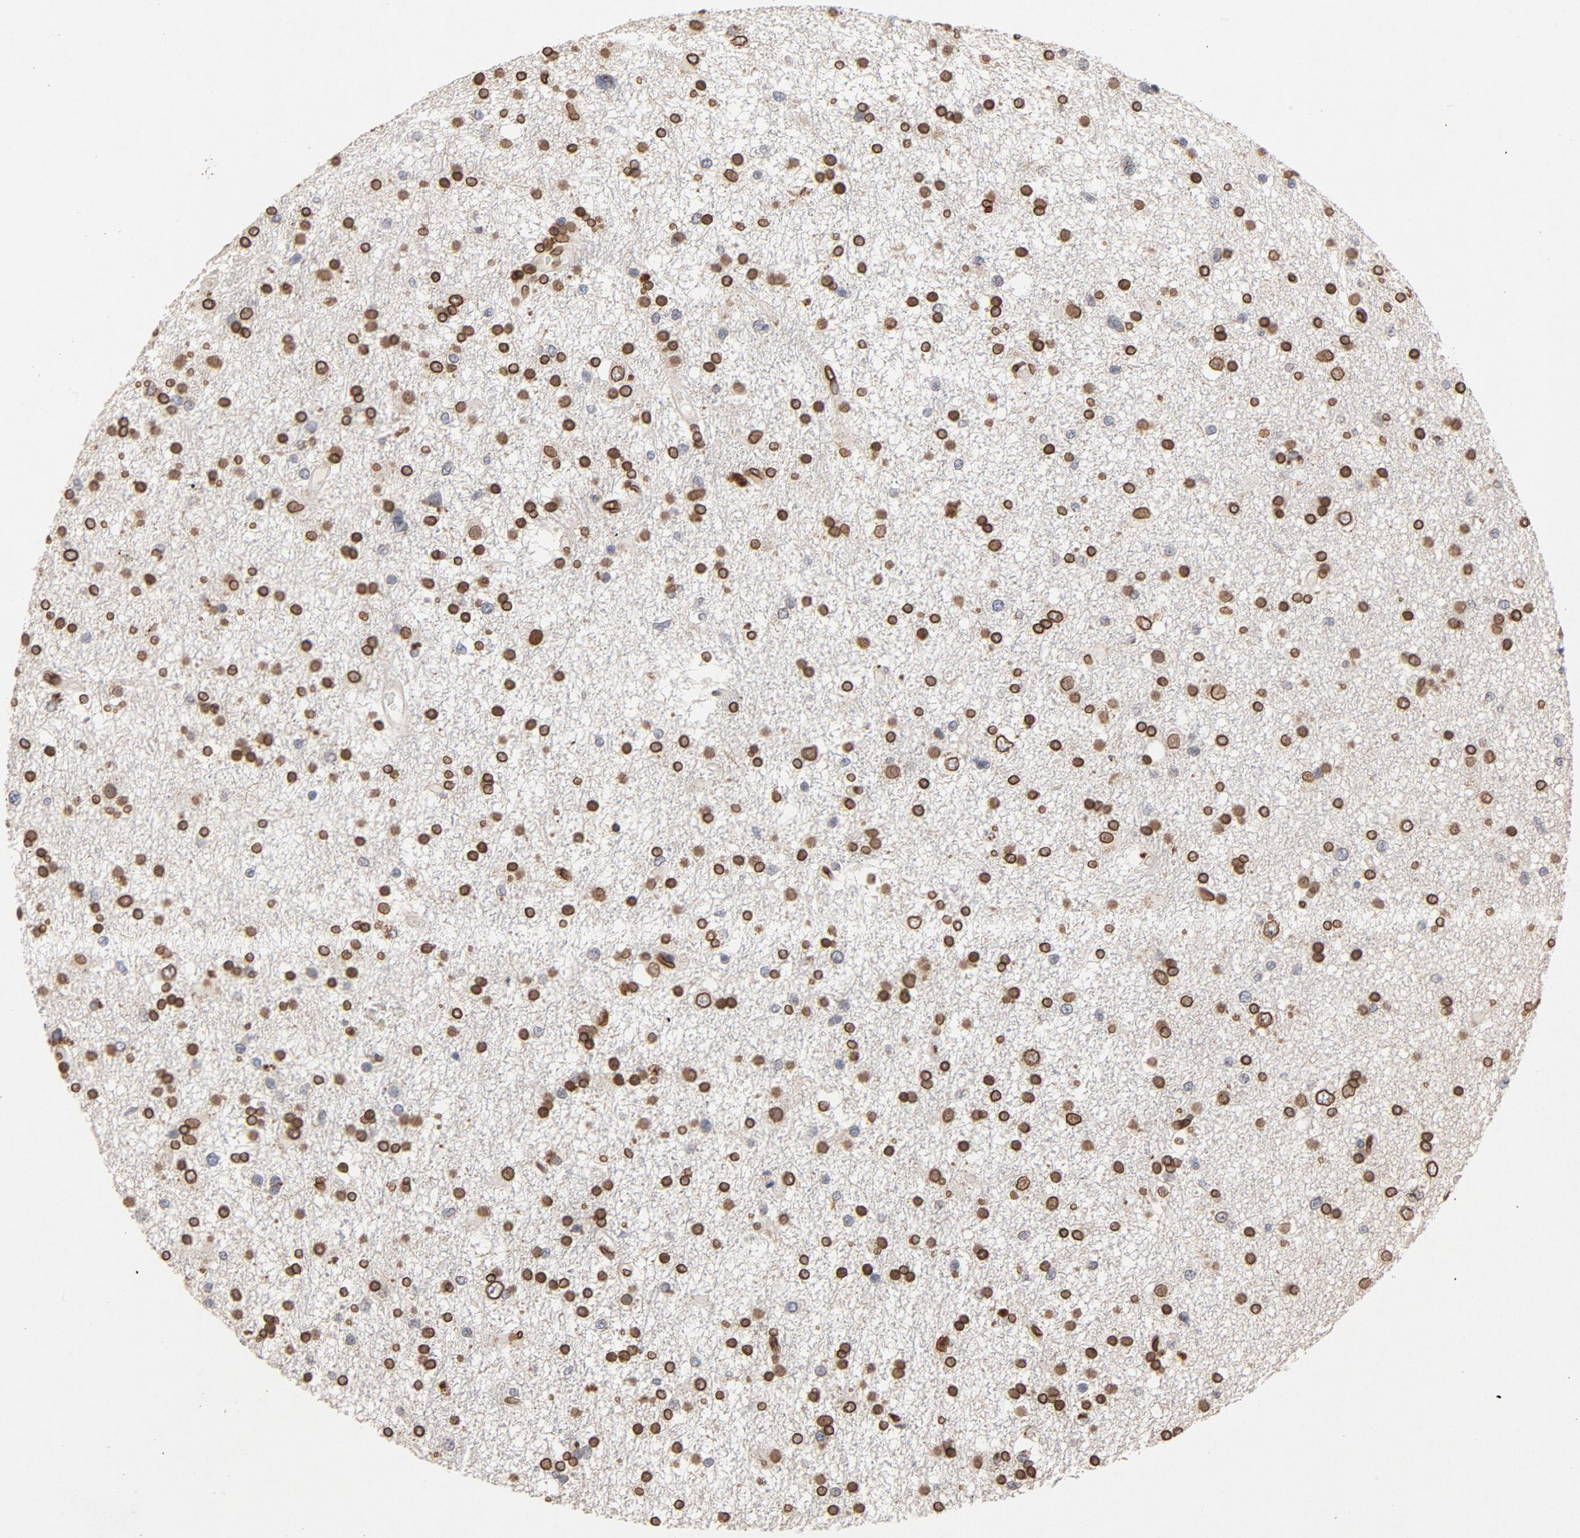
{"staining": {"intensity": "strong", "quantity": "25%-75%", "location": "cytoplasmic/membranous,nuclear"}, "tissue": "glioma", "cell_type": "Tumor cells", "image_type": "cancer", "snomed": [{"axis": "morphology", "description": "Glioma, malignant, High grade"}, {"axis": "topography", "description": "Brain"}], "caption": "Tumor cells exhibit strong cytoplasmic/membranous and nuclear expression in approximately 25%-75% of cells in glioma. (IHC, brightfield microscopy, high magnification).", "gene": "LMNA", "patient": {"sex": "male", "age": 33}}